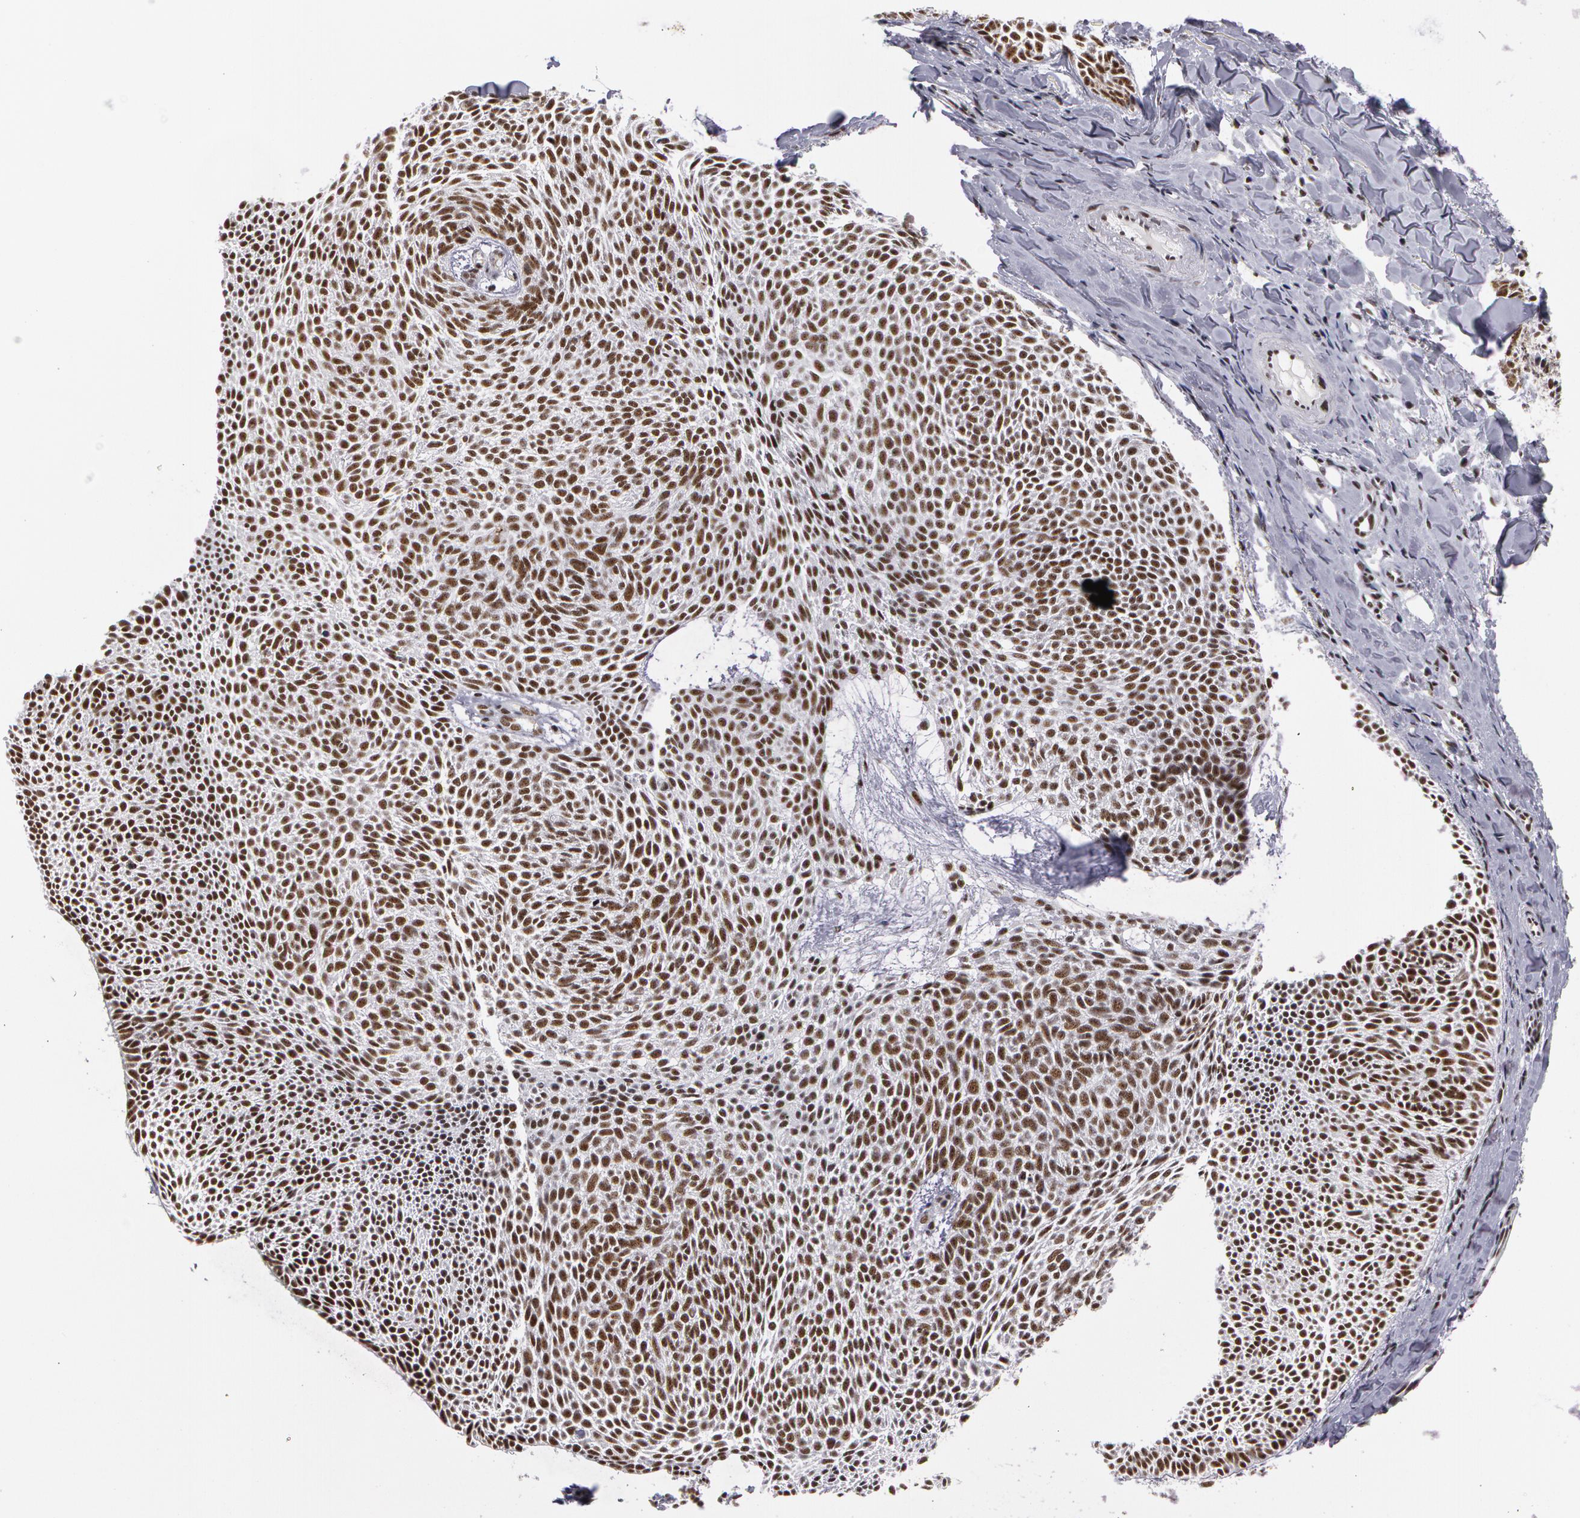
{"staining": {"intensity": "moderate", "quantity": ">75%", "location": "nuclear"}, "tissue": "skin cancer", "cell_type": "Tumor cells", "image_type": "cancer", "snomed": [{"axis": "morphology", "description": "Basal cell carcinoma"}, {"axis": "topography", "description": "Skin"}], "caption": "An image of human basal cell carcinoma (skin) stained for a protein shows moderate nuclear brown staining in tumor cells.", "gene": "PNN", "patient": {"sex": "male", "age": 84}}